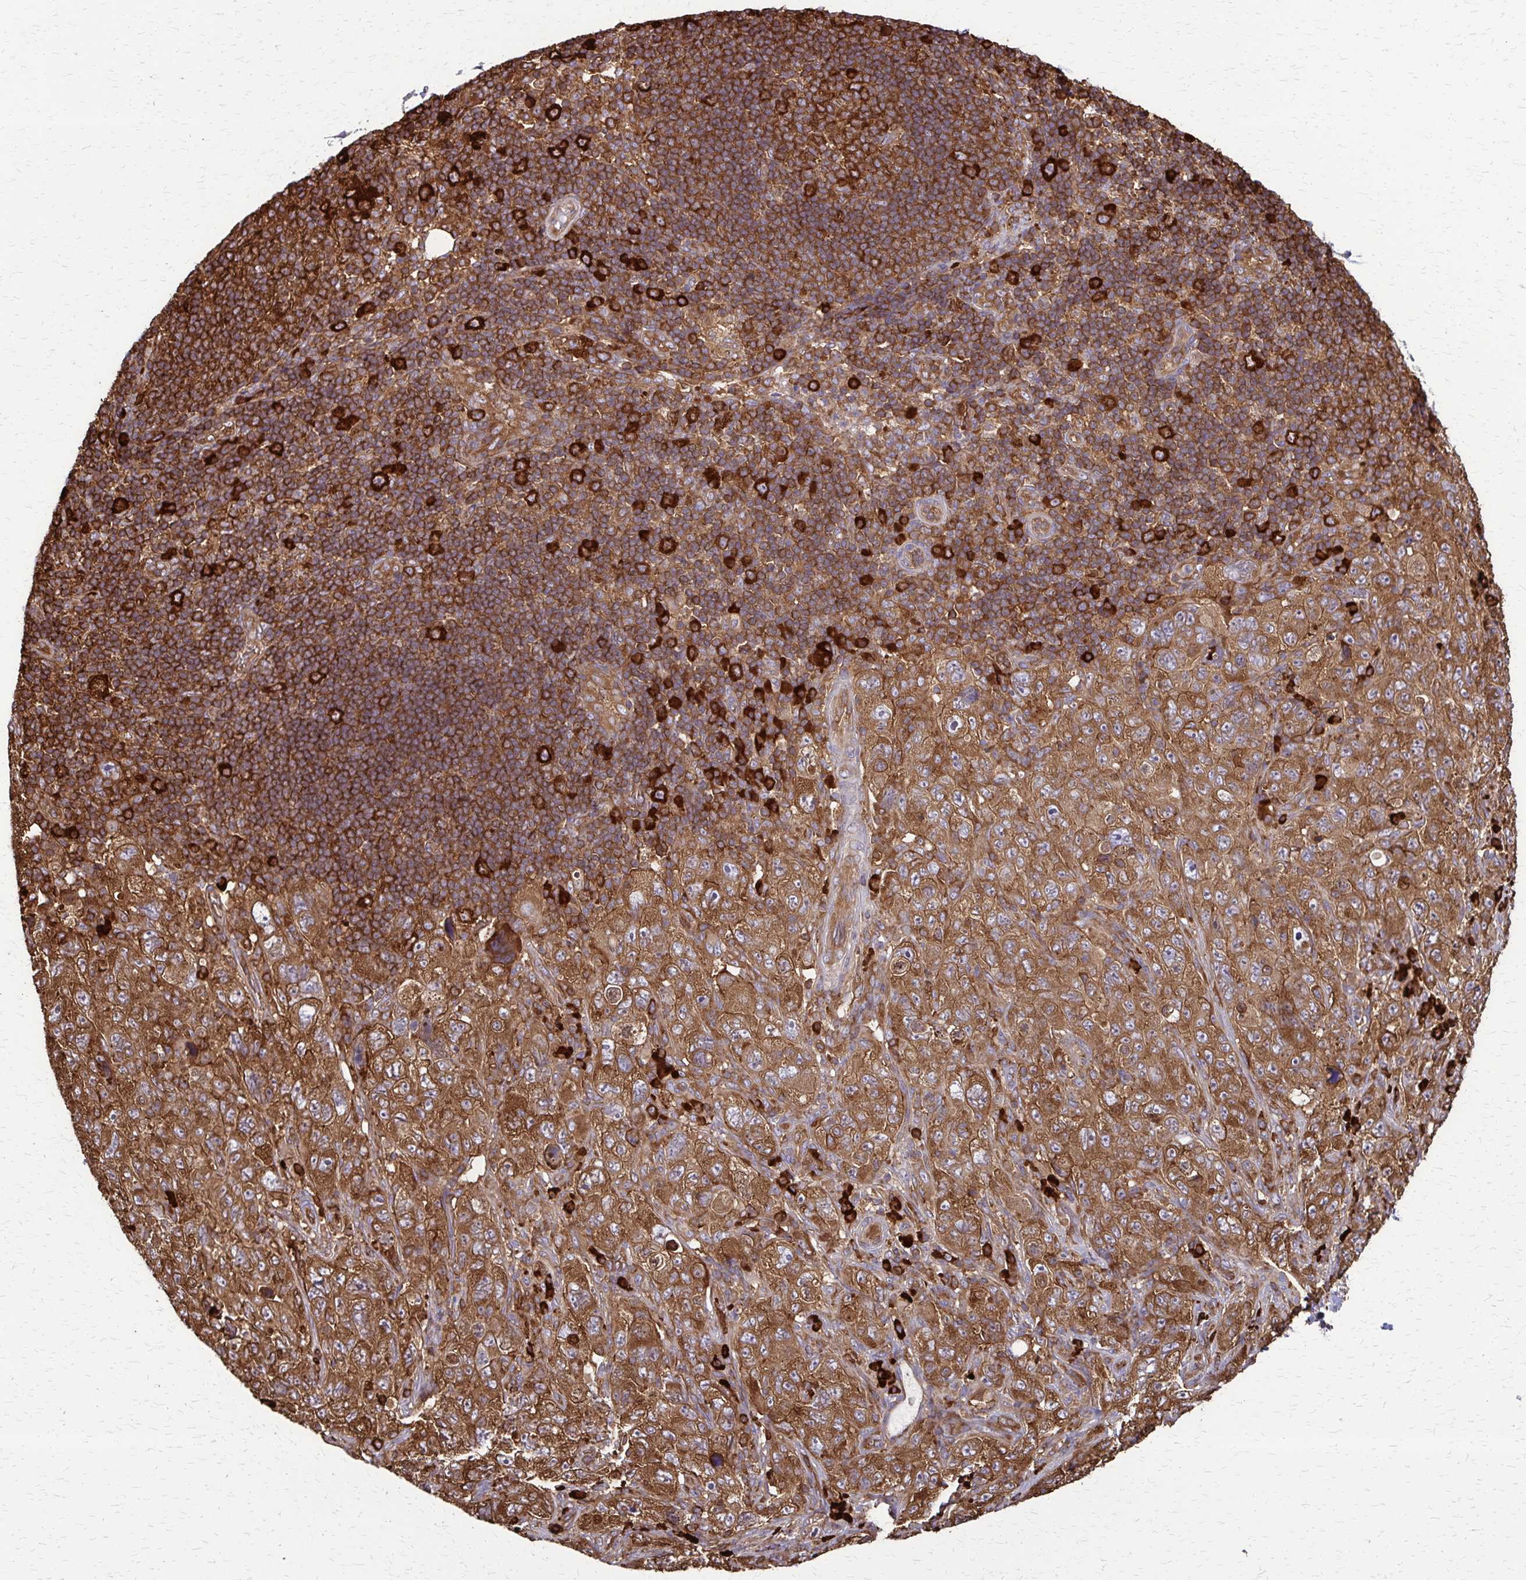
{"staining": {"intensity": "moderate", "quantity": ">75%", "location": "cytoplasmic/membranous"}, "tissue": "pancreatic cancer", "cell_type": "Tumor cells", "image_type": "cancer", "snomed": [{"axis": "morphology", "description": "Adenocarcinoma, NOS"}, {"axis": "topography", "description": "Pancreas"}], "caption": "Immunohistochemistry (IHC) histopathology image of human pancreatic cancer stained for a protein (brown), which reveals medium levels of moderate cytoplasmic/membranous positivity in about >75% of tumor cells.", "gene": "EEF2", "patient": {"sex": "male", "age": 68}}